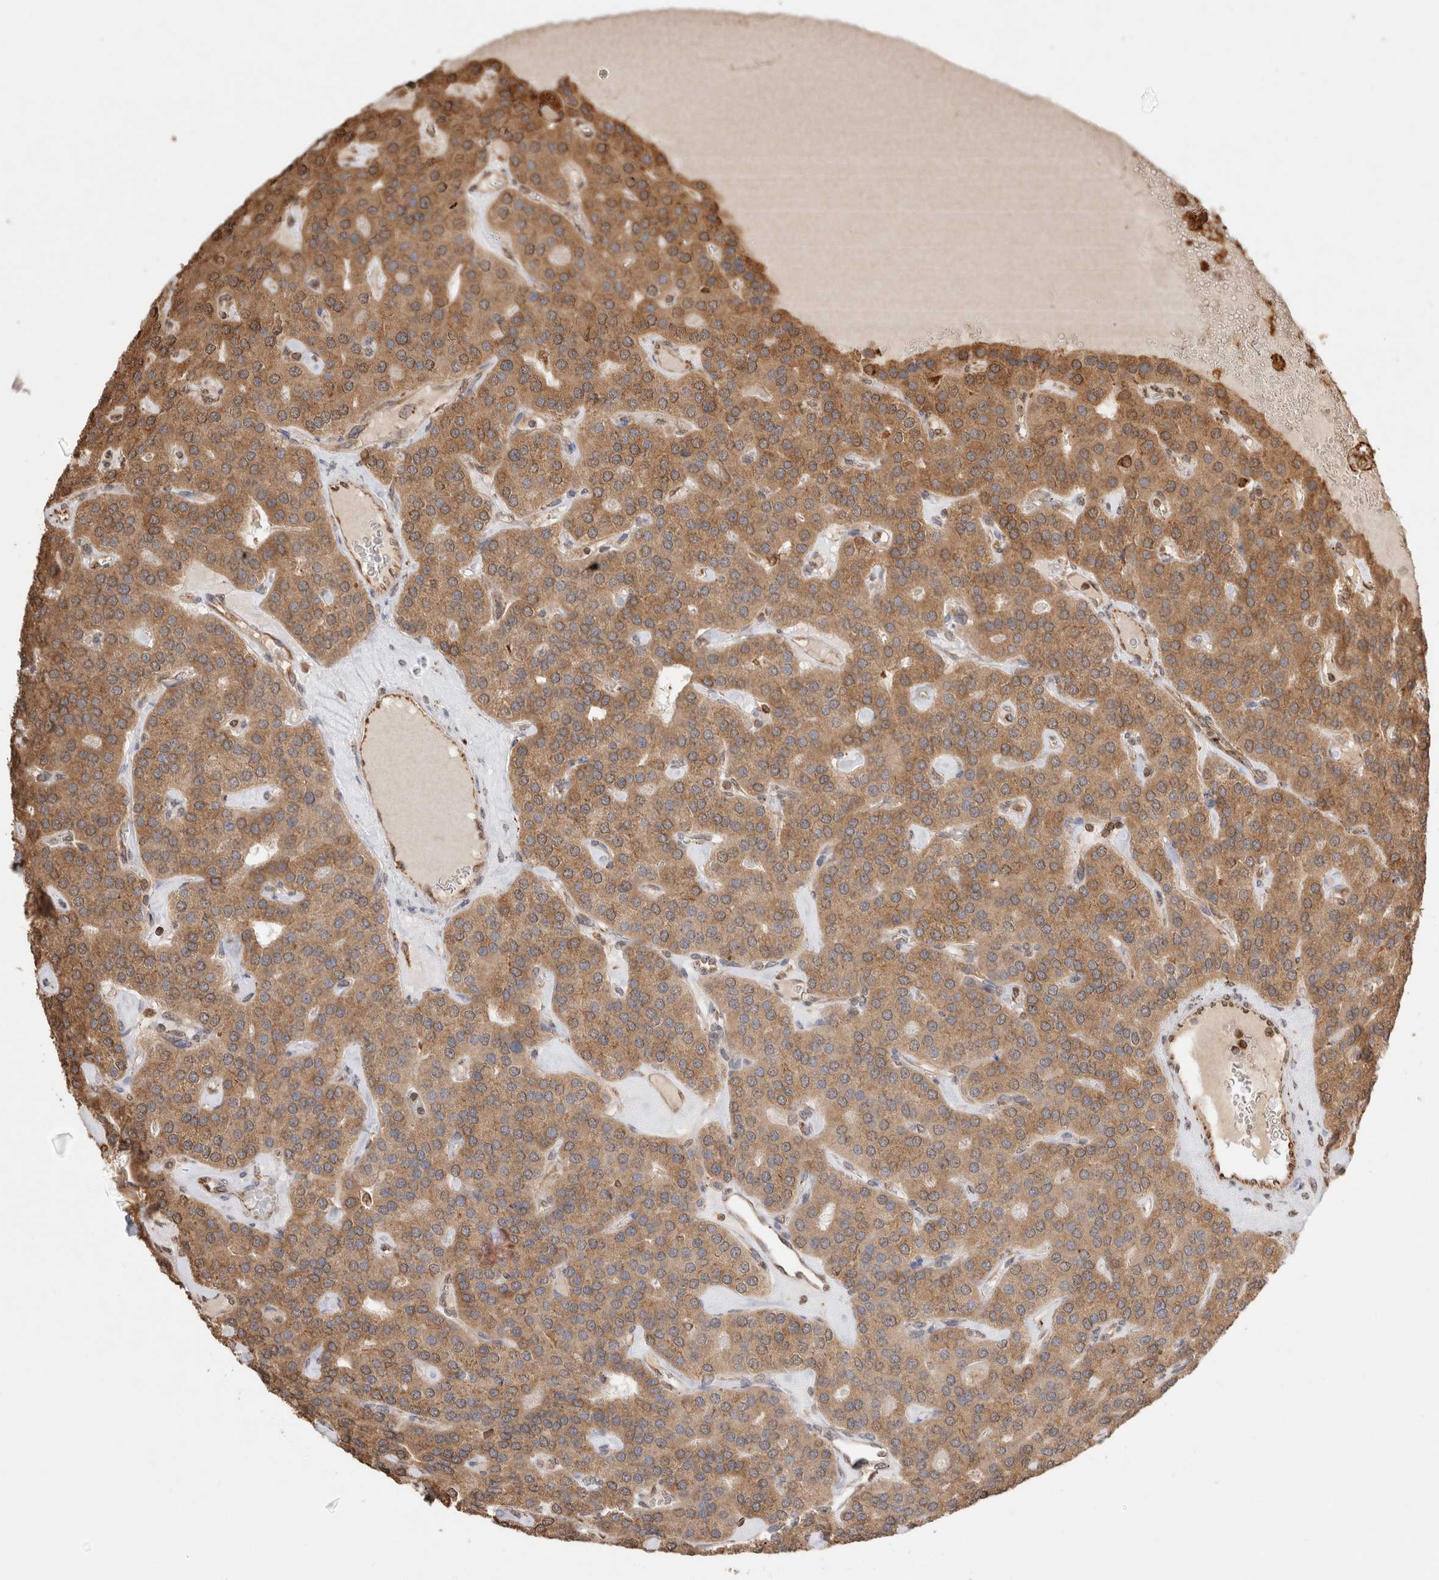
{"staining": {"intensity": "moderate", "quantity": ">75%", "location": "cytoplasmic/membranous"}, "tissue": "parathyroid gland", "cell_type": "Glandular cells", "image_type": "normal", "snomed": [{"axis": "morphology", "description": "Normal tissue, NOS"}, {"axis": "morphology", "description": "Adenoma, NOS"}, {"axis": "topography", "description": "Parathyroid gland"}], "caption": "Brown immunohistochemical staining in normal parathyroid gland displays moderate cytoplasmic/membranous staining in approximately >75% of glandular cells. (DAB (3,3'-diaminobenzidine) IHC with brightfield microscopy, high magnification).", "gene": "ERAP1", "patient": {"sex": "female", "age": 86}}